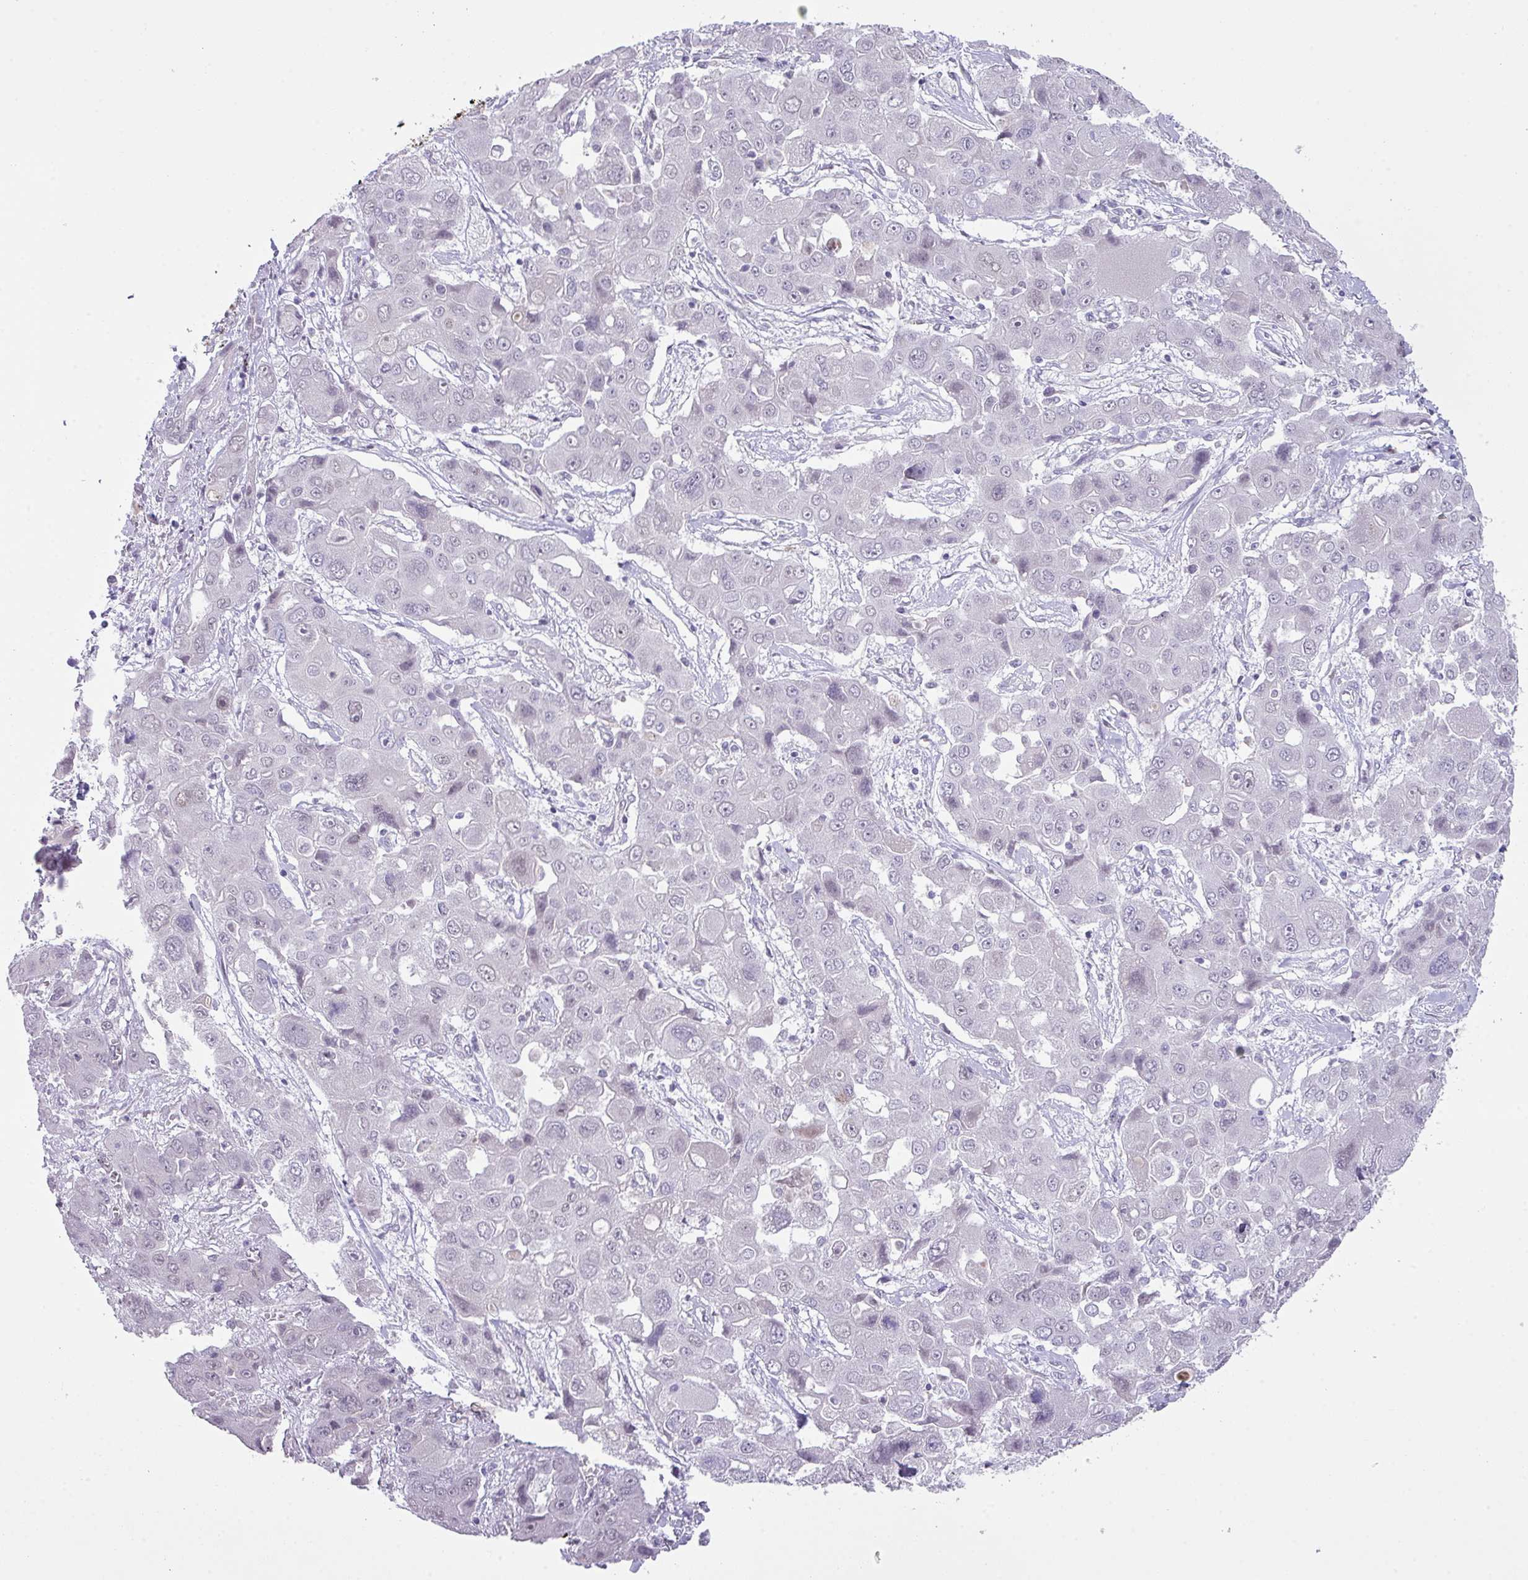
{"staining": {"intensity": "negative", "quantity": "none", "location": "none"}, "tissue": "liver cancer", "cell_type": "Tumor cells", "image_type": "cancer", "snomed": [{"axis": "morphology", "description": "Cholangiocarcinoma"}, {"axis": "topography", "description": "Liver"}], "caption": "Tumor cells are negative for protein expression in human cholangiocarcinoma (liver).", "gene": "ANKRD13B", "patient": {"sex": "male", "age": 67}}